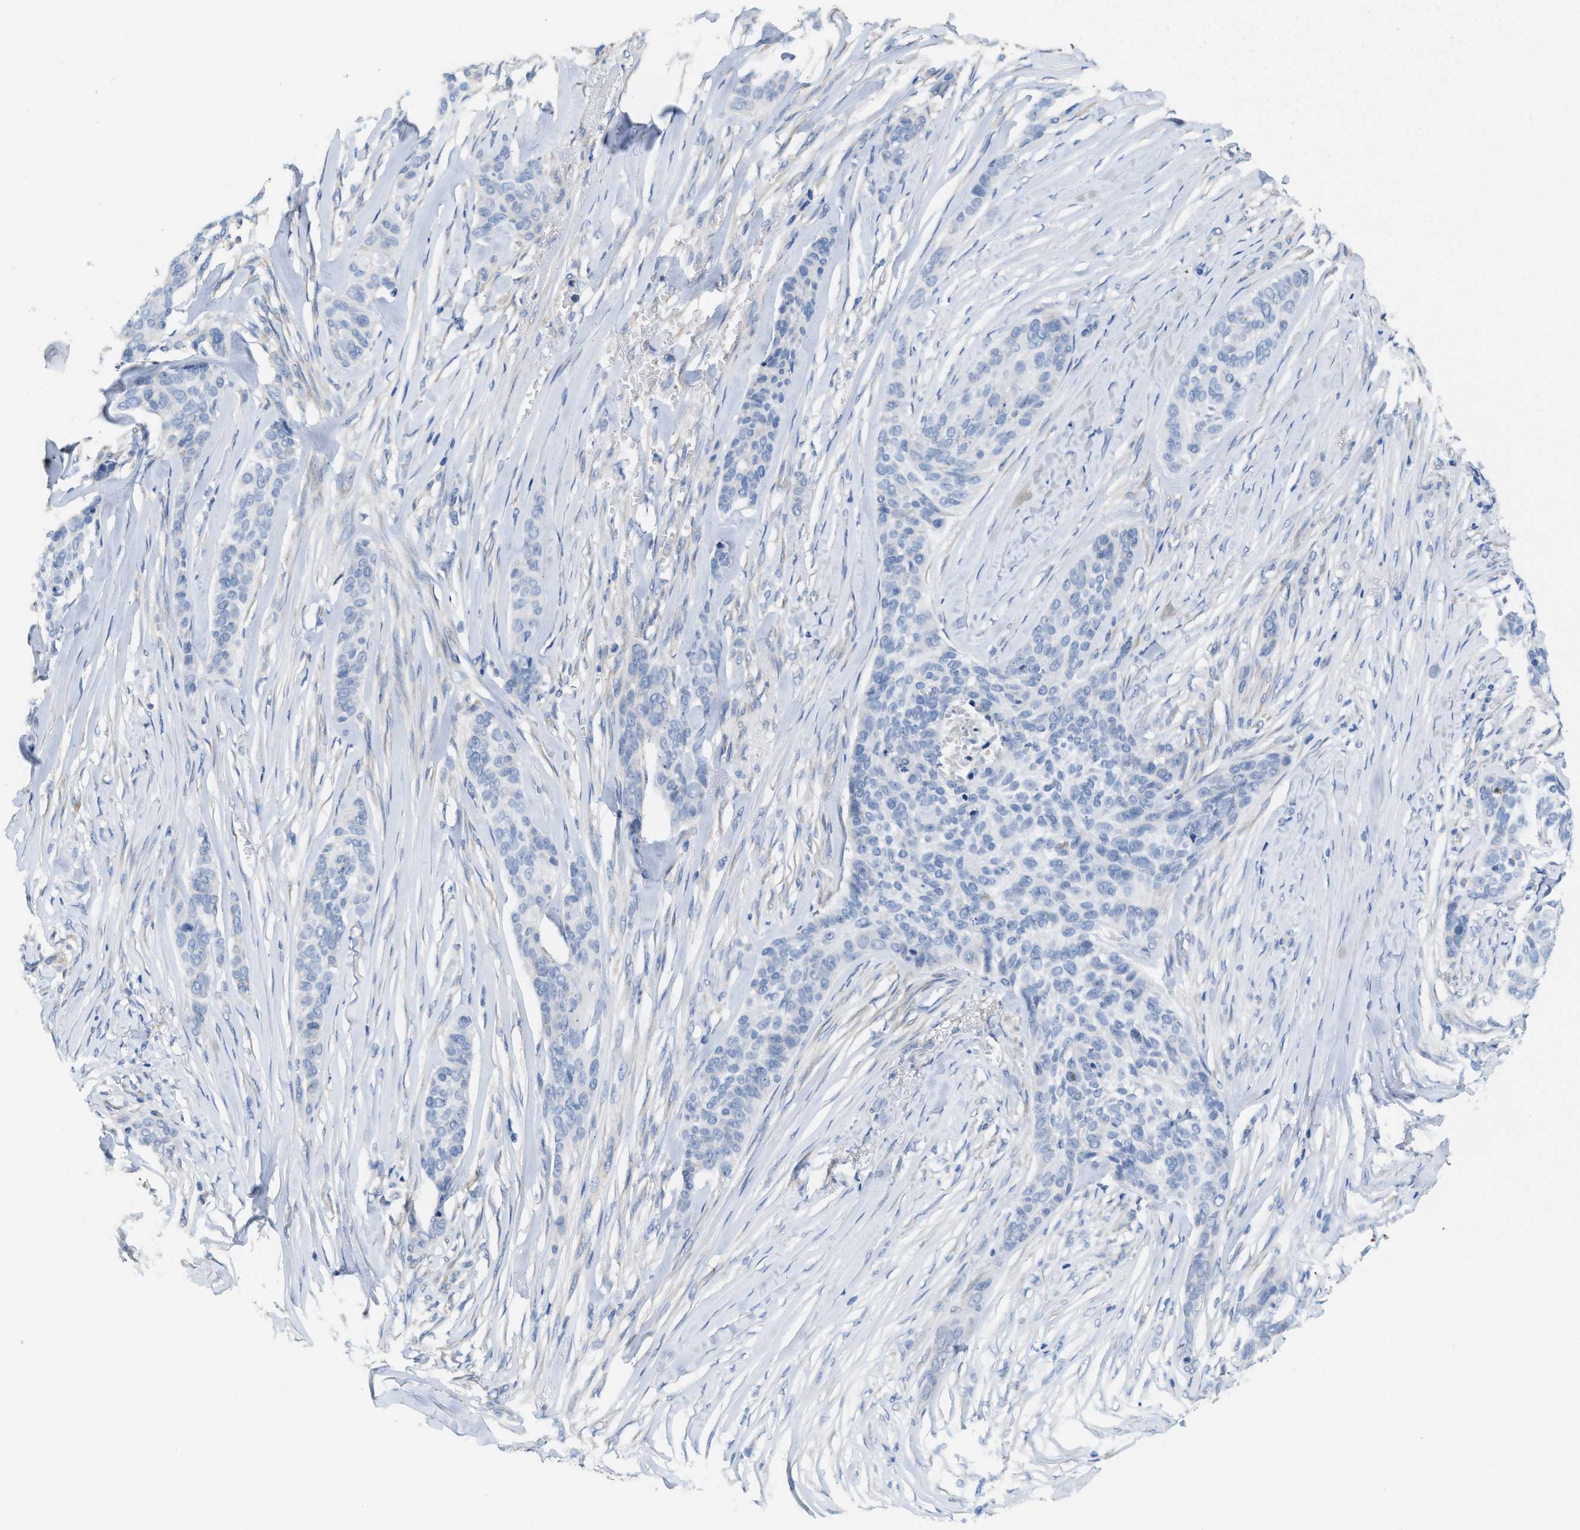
{"staining": {"intensity": "negative", "quantity": "none", "location": "none"}, "tissue": "skin cancer", "cell_type": "Tumor cells", "image_type": "cancer", "snomed": [{"axis": "morphology", "description": "Basal cell carcinoma"}, {"axis": "topography", "description": "Skin"}], "caption": "Skin cancer (basal cell carcinoma) stained for a protein using IHC displays no expression tumor cells.", "gene": "CPA2", "patient": {"sex": "male", "age": 85}}